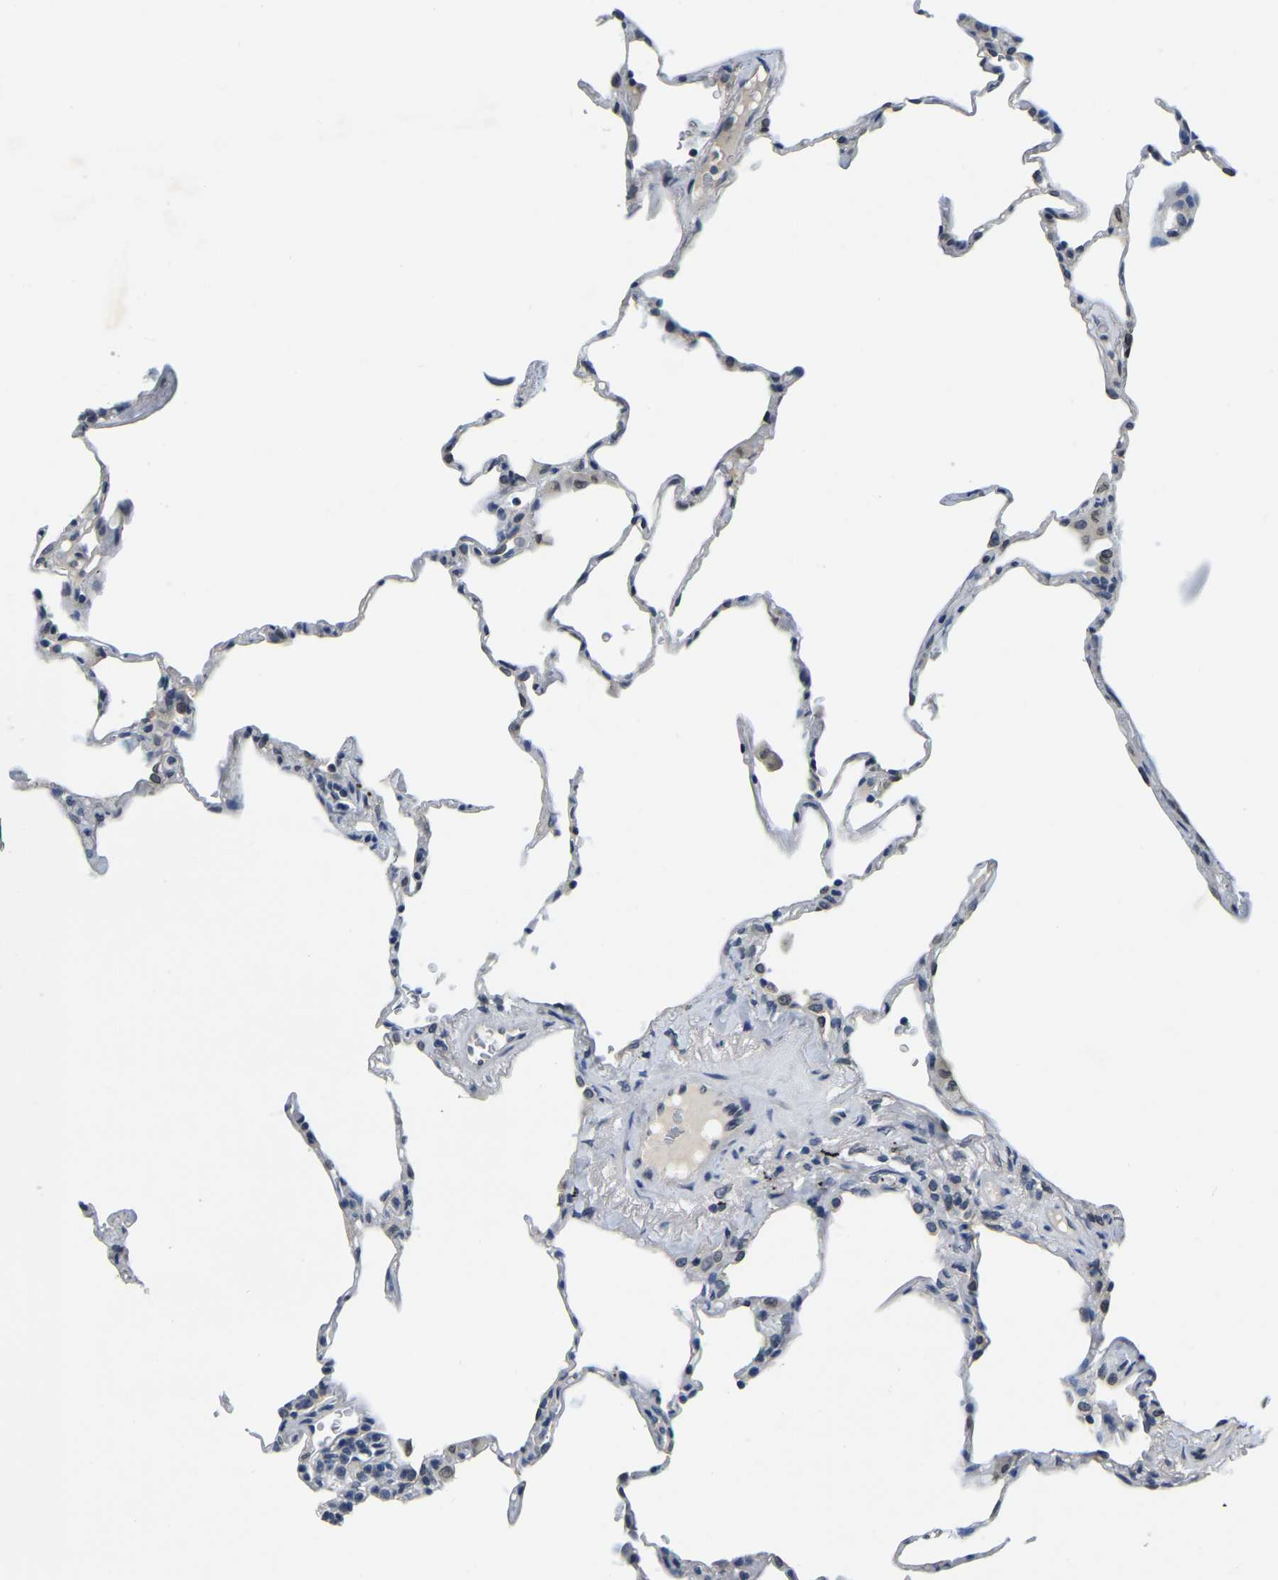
{"staining": {"intensity": "weak", "quantity": "<25%", "location": "cytoplasmic/membranous,nuclear"}, "tissue": "lung", "cell_type": "Alveolar cells", "image_type": "normal", "snomed": [{"axis": "morphology", "description": "Normal tissue, NOS"}, {"axis": "topography", "description": "Lung"}], "caption": "This is a photomicrograph of IHC staining of normal lung, which shows no positivity in alveolar cells. (DAB immunohistochemistry (IHC) with hematoxylin counter stain).", "gene": "RANBP2", "patient": {"sex": "male", "age": 59}}